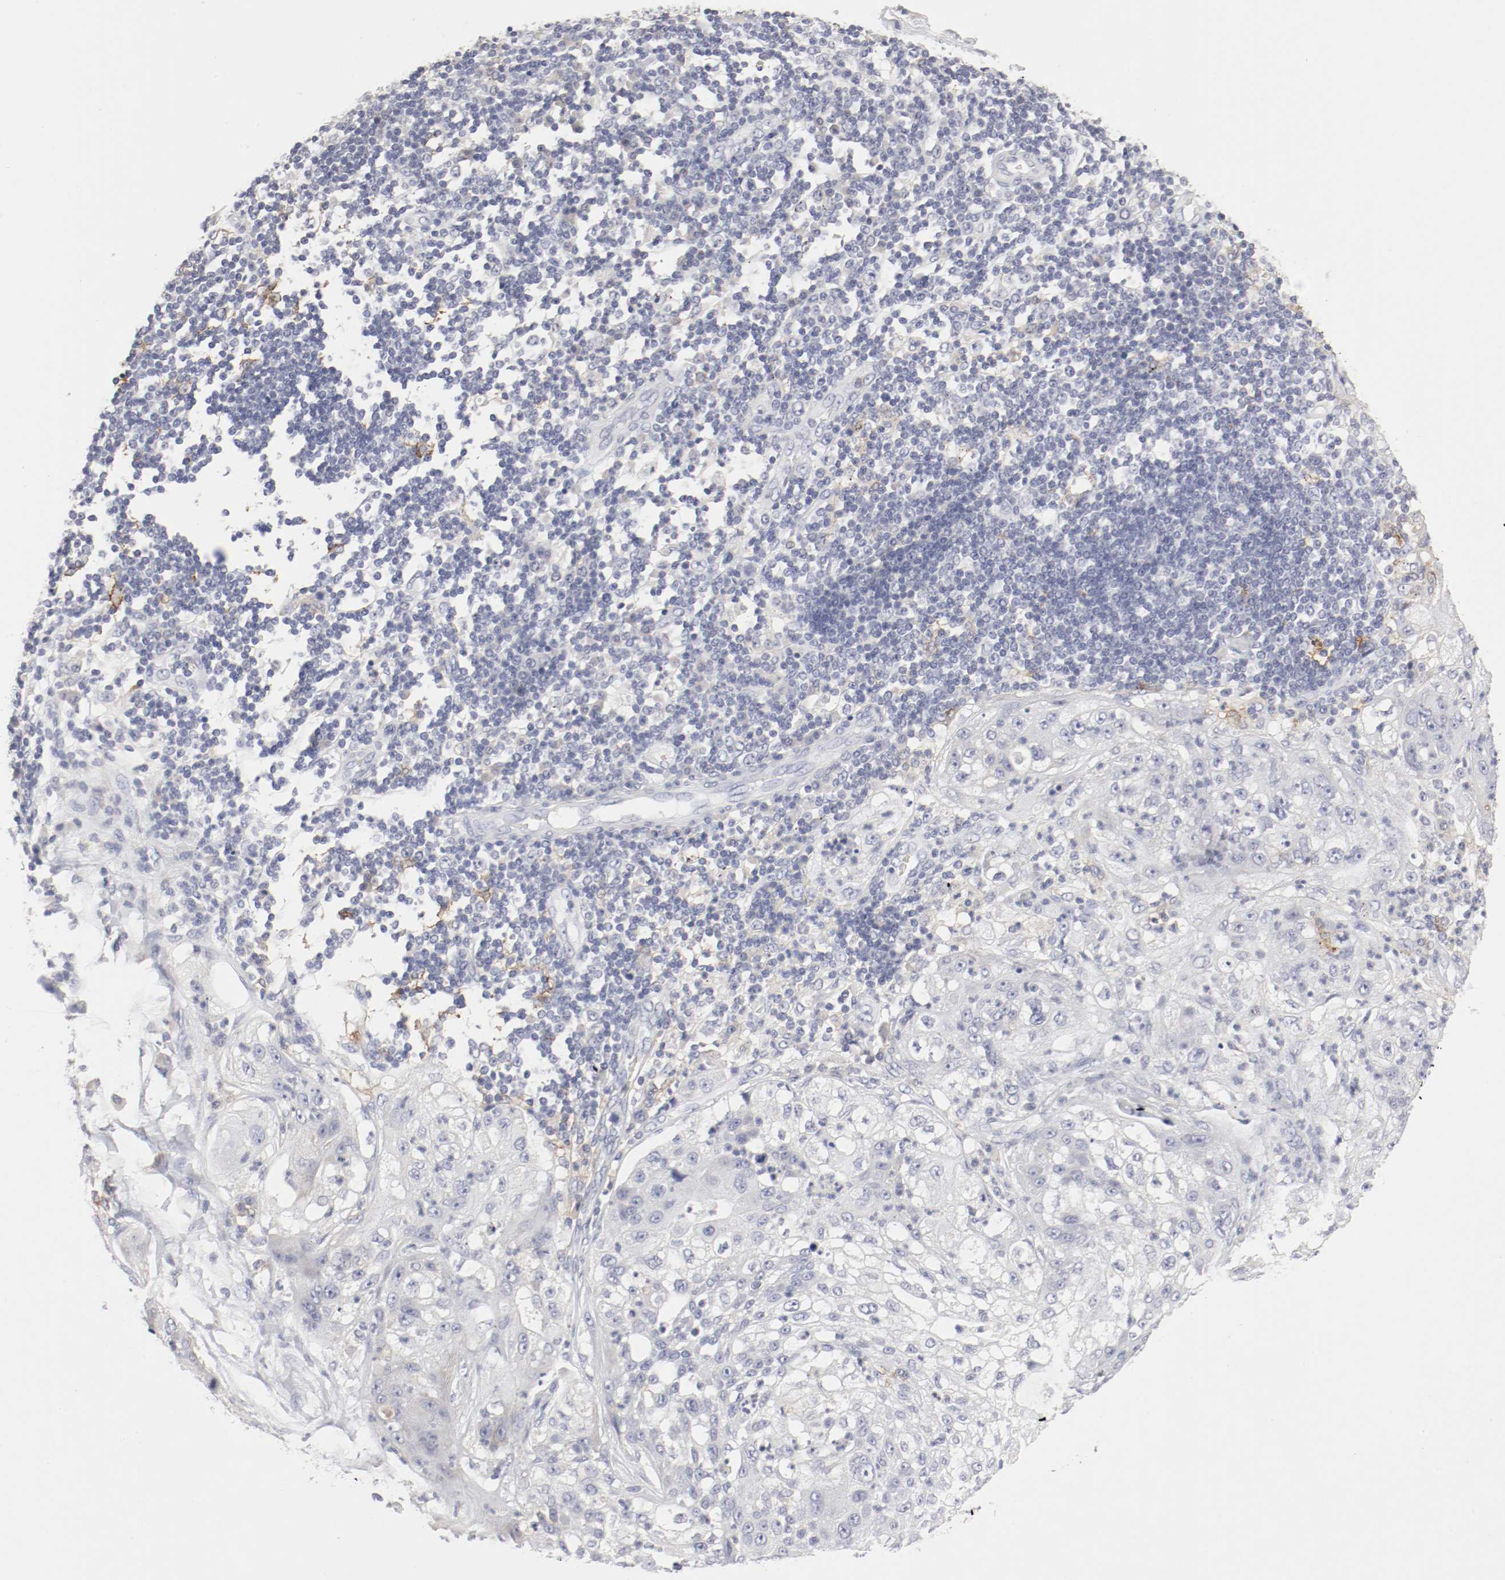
{"staining": {"intensity": "weak", "quantity": "<25%", "location": "cytoplasmic/membranous"}, "tissue": "lung cancer", "cell_type": "Tumor cells", "image_type": "cancer", "snomed": [{"axis": "morphology", "description": "Inflammation, NOS"}, {"axis": "morphology", "description": "Squamous cell carcinoma, NOS"}, {"axis": "topography", "description": "Lymph node"}, {"axis": "topography", "description": "Soft tissue"}, {"axis": "topography", "description": "Lung"}], "caption": "Tumor cells show no significant expression in lung squamous cell carcinoma.", "gene": "ITGAX", "patient": {"sex": "male", "age": 66}}